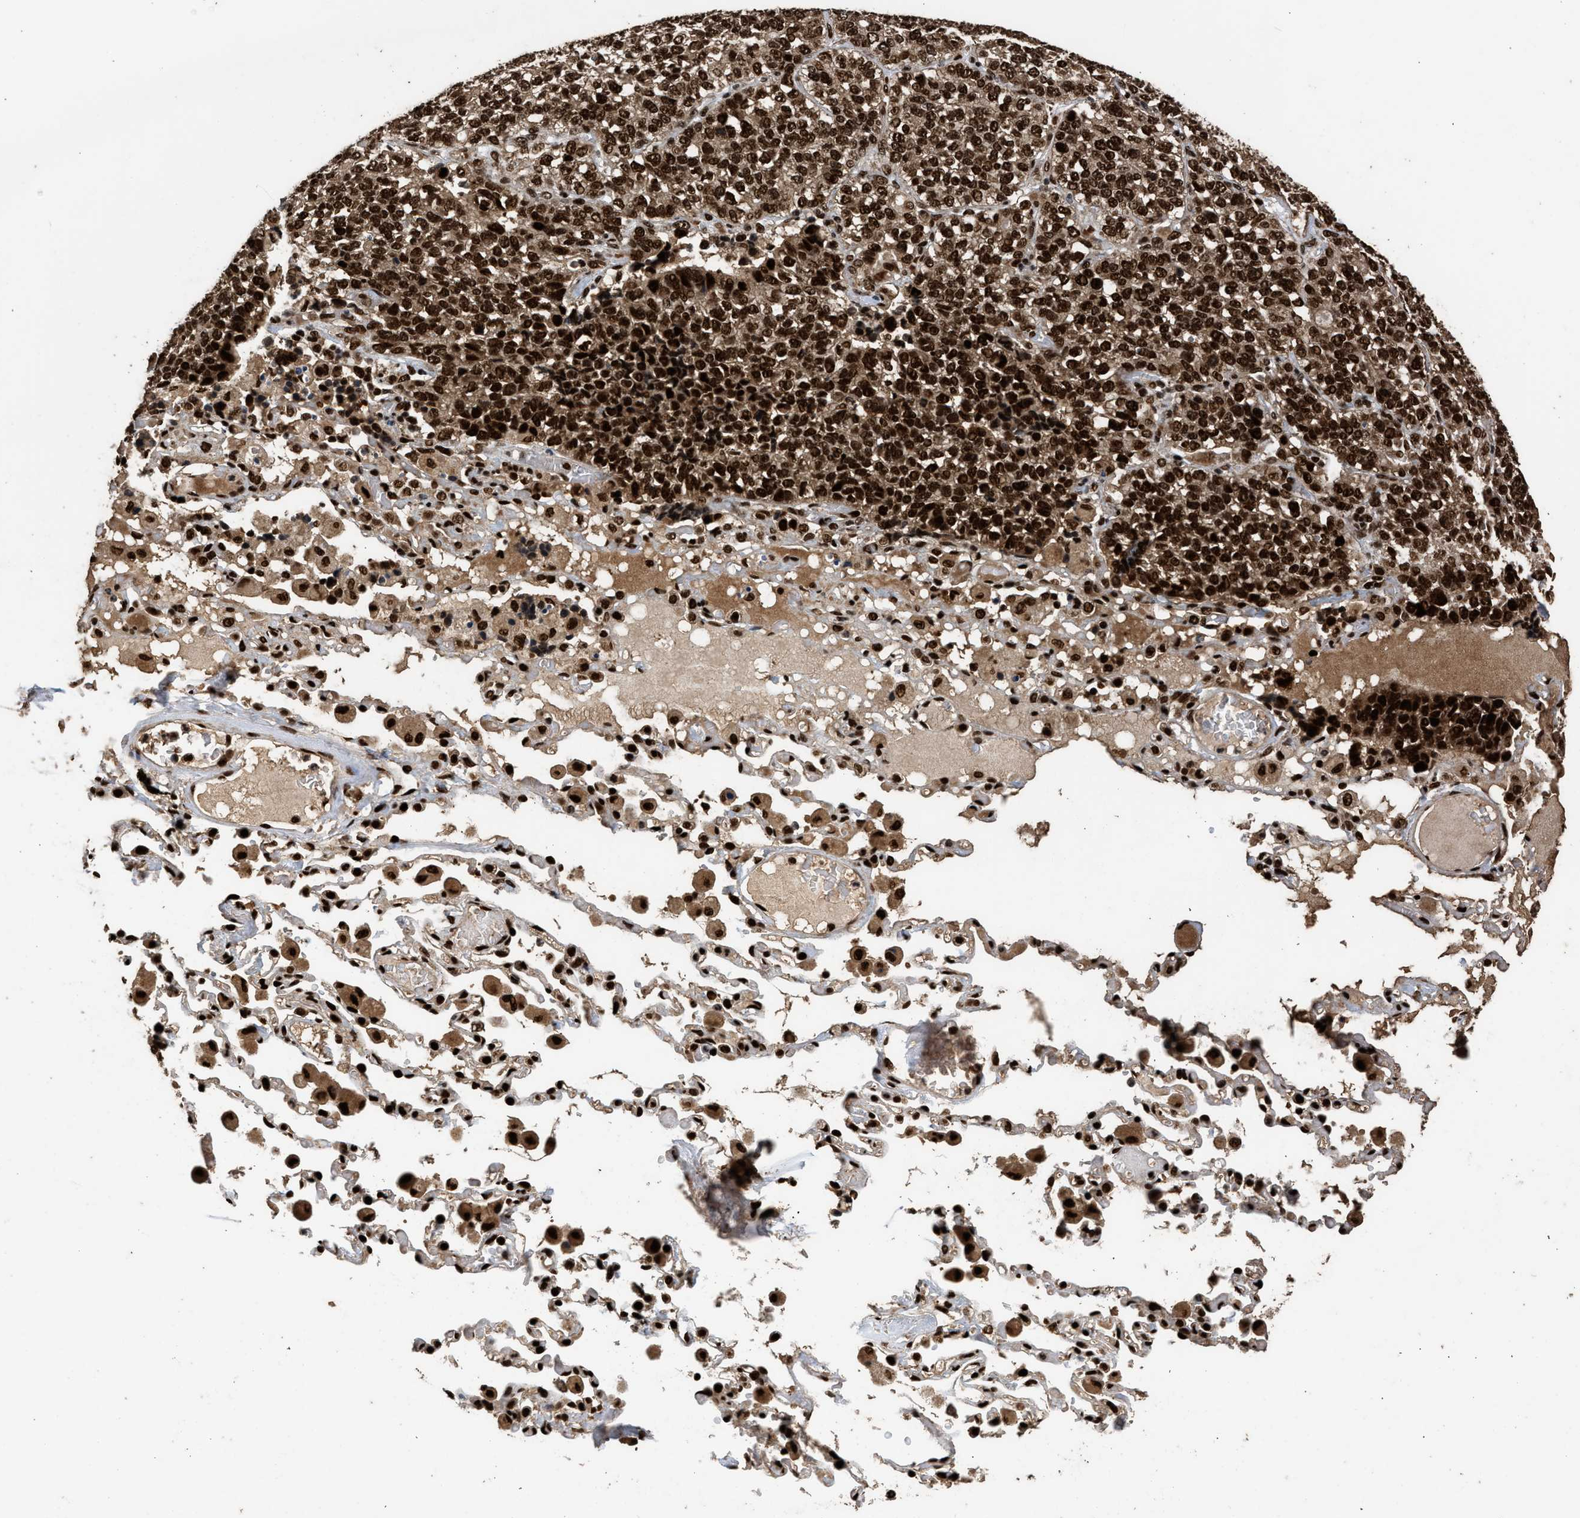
{"staining": {"intensity": "strong", "quantity": ">75%", "location": "nuclear"}, "tissue": "lung cancer", "cell_type": "Tumor cells", "image_type": "cancer", "snomed": [{"axis": "morphology", "description": "Adenocarcinoma, NOS"}, {"axis": "topography", "description": "Lung"}], "caption": "Human lung adenocarcinoma stained with a brown dye demonstrates strong nuclear positive expression in about >75% of tumor cells.", "gene": "PPP4R3B", "patient": {"sex": "male", "age": 49}}